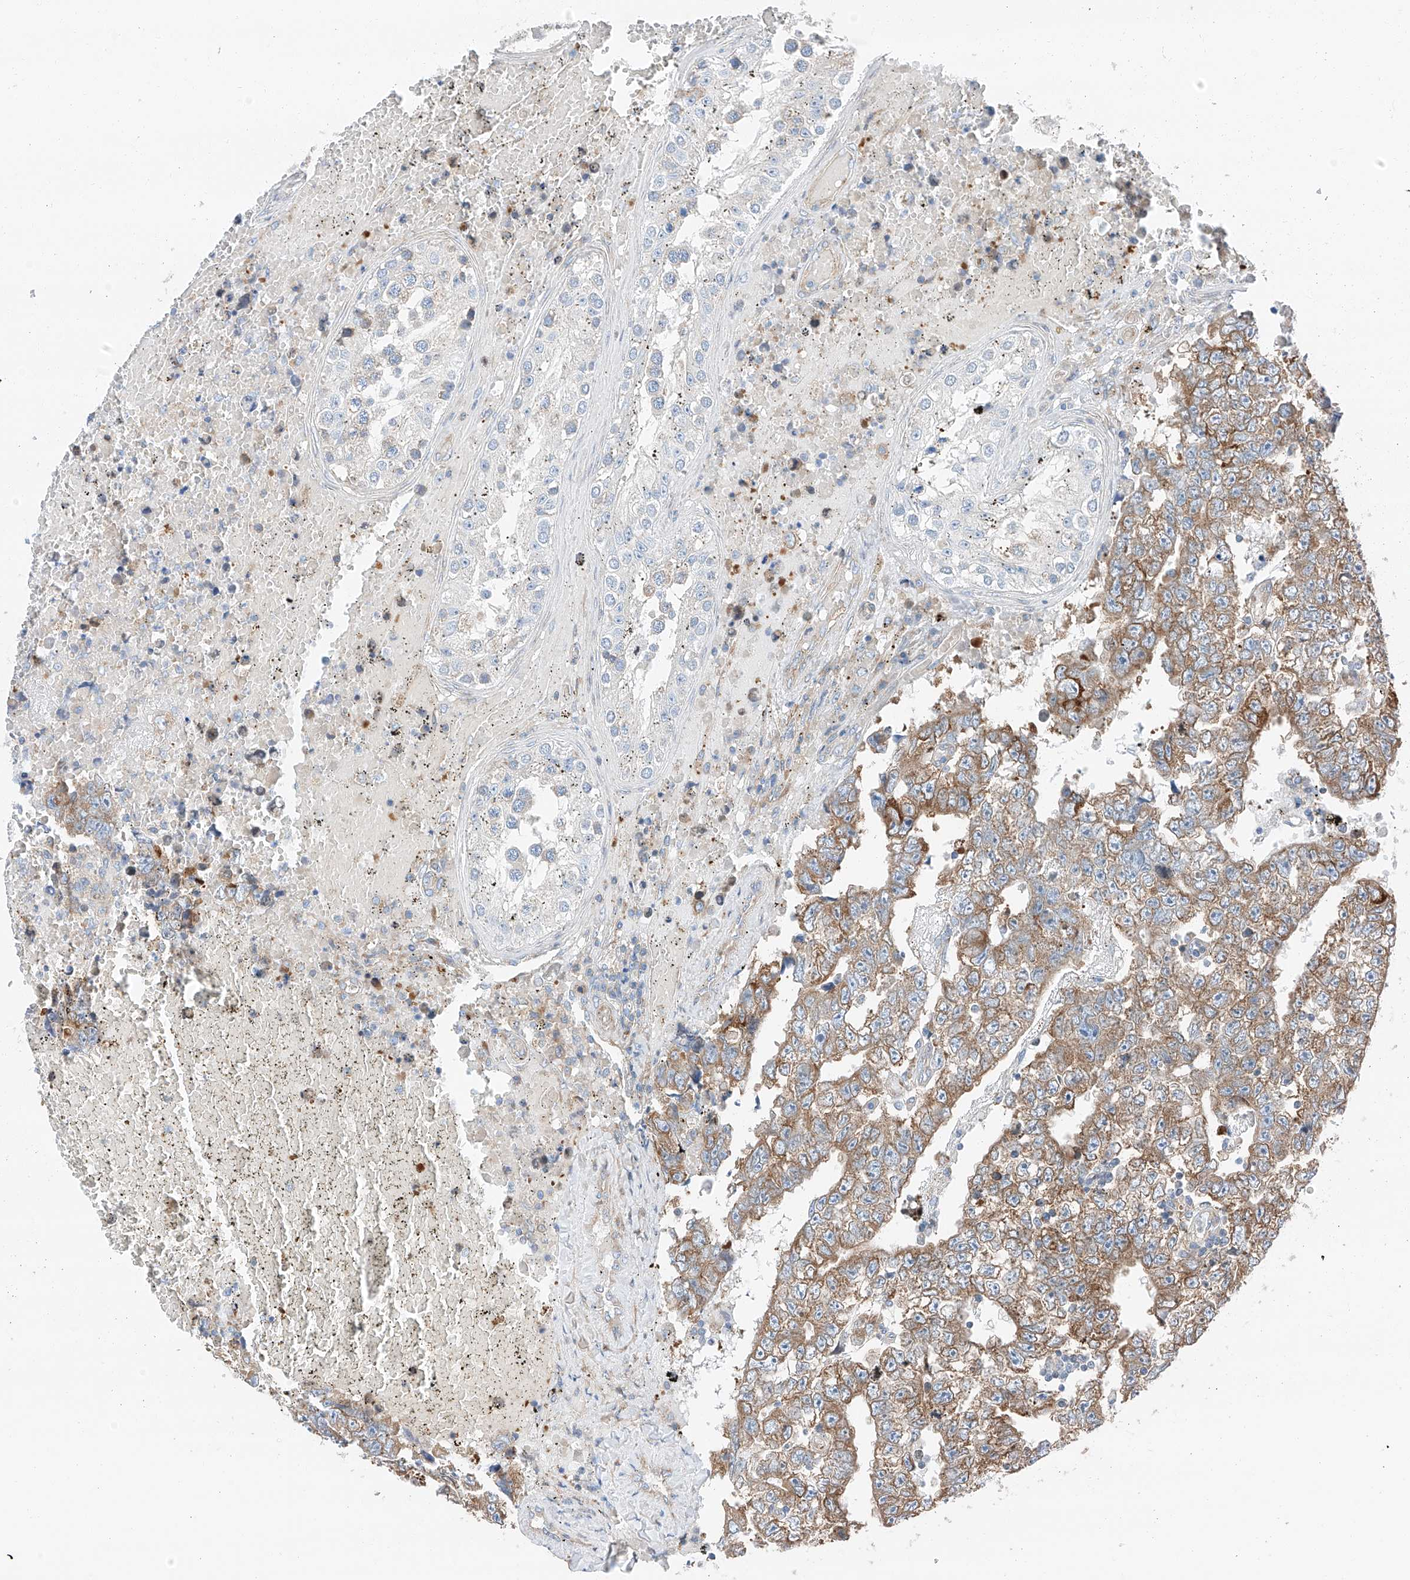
{"staining": {"intensity": "moderate", "quantity": ">75%", "location": "cytoplasmic/membranous"}, "tissue": "testis cancer", "cell_type": "Tumor cells", "image_type": "cancer", "snomed": [{"axis": "morphology", "description": "Carcinoma, Embryonal, NOS"}, {"axis": "topography", "description": "Testis"}], "caption": "Tumor cells exhibit medium levels of moderate cytoplasmic/membranous staining in approximately >75% of cells in embryonal carcinoma (testis). (DAB IHC, brown staining for protein, blue staining for nuclei).", "gene": "ZC3H15", "patient": {"sex": "male", "age": 25}}